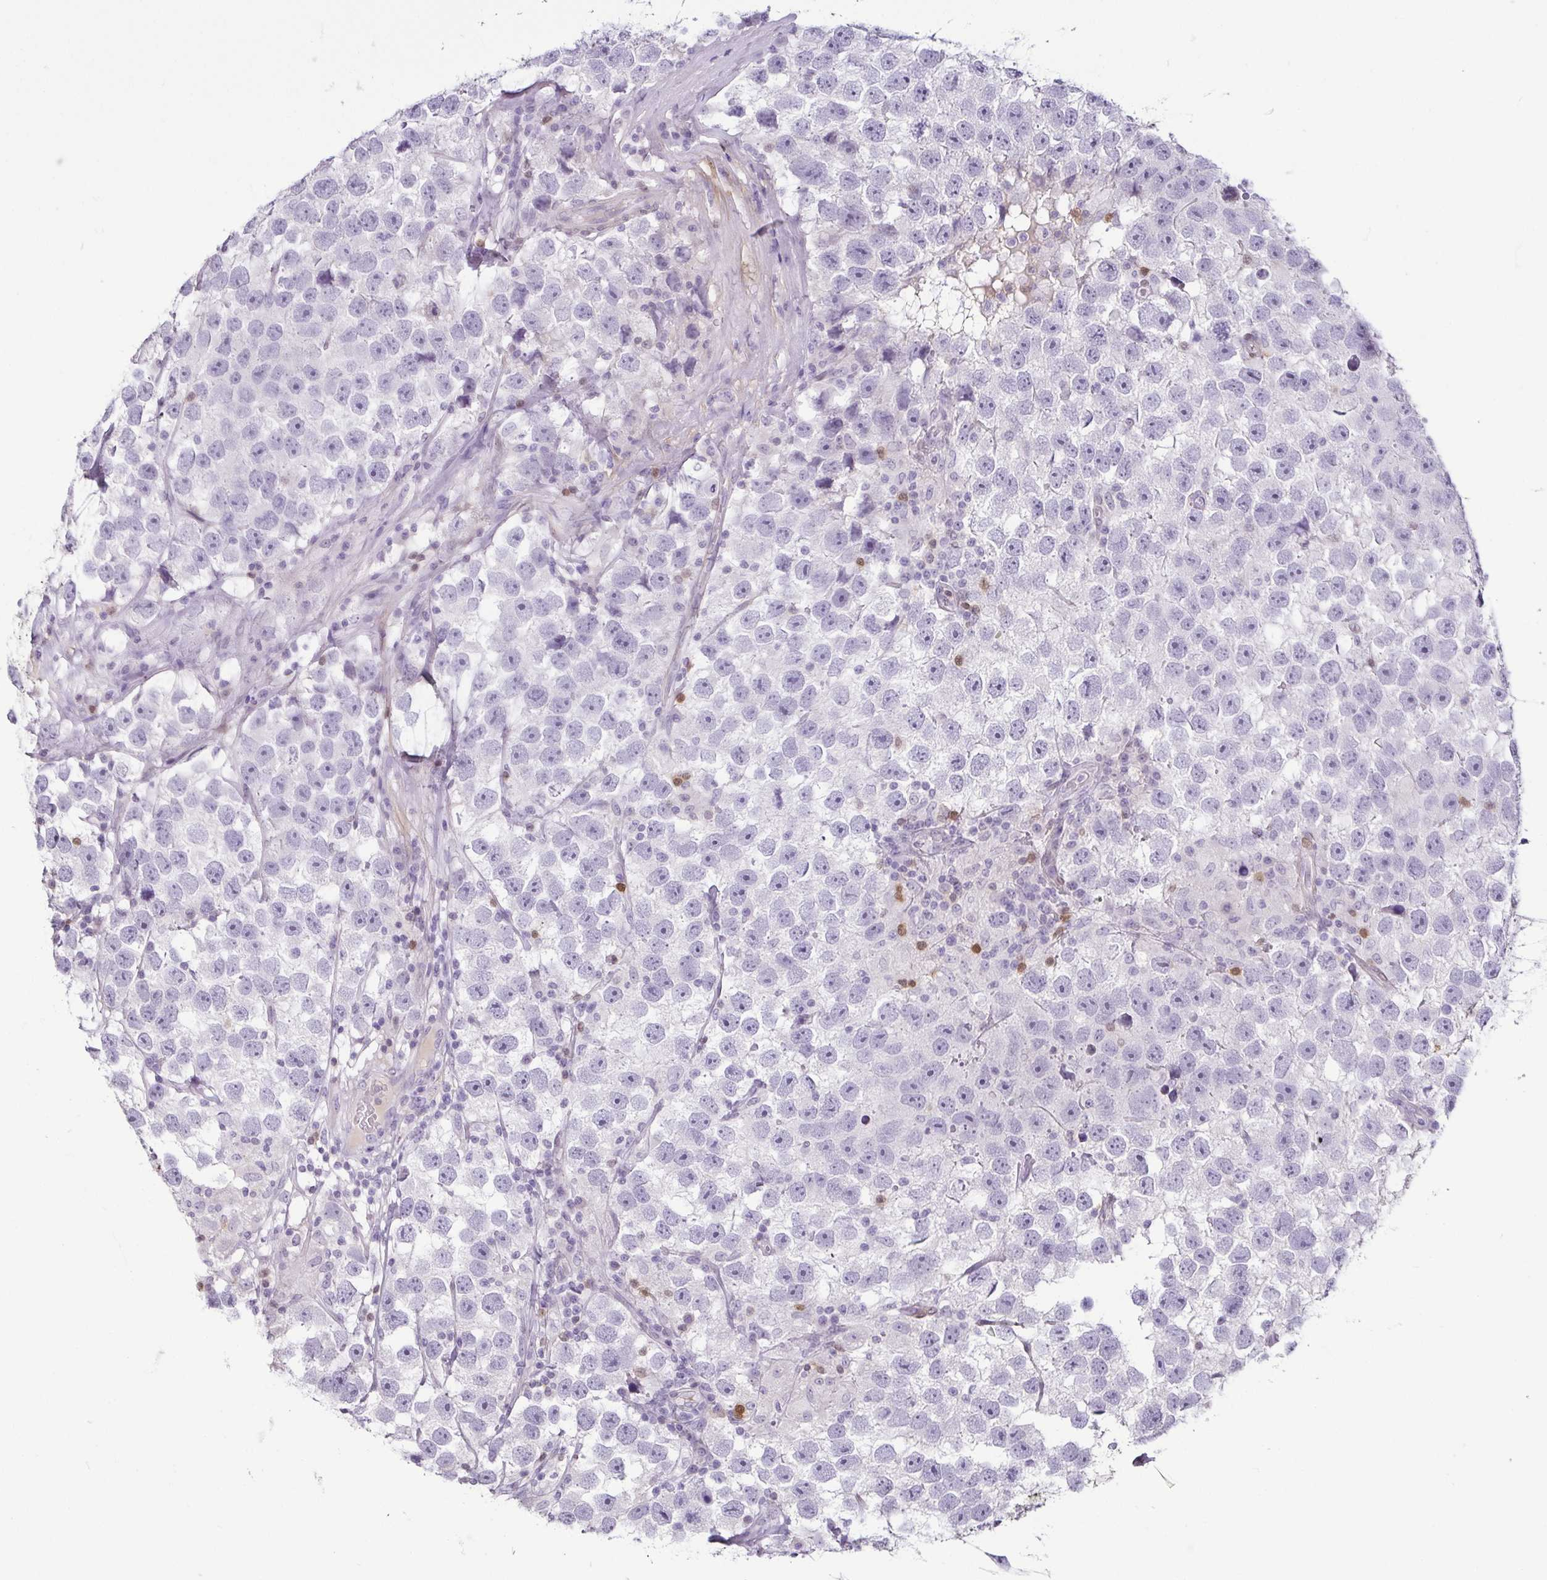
{"staining": {"intensity": "negative", "quantity": "none", "location": "none"}, "tissue": "testis cancer", "cell_type": "Tumor cells", "image_type": "cancer", "snomed": [{"axis": "morphology", "description": "Seminoma, NOS"}, {"axis": "topography", "description": "Testis"}], "caption": "Histopathology image shows no significant protein positivity in tumor cells of seminoma (testis).", "gene": "HOPX", "patient": {"sex": "male", "age": 26}}